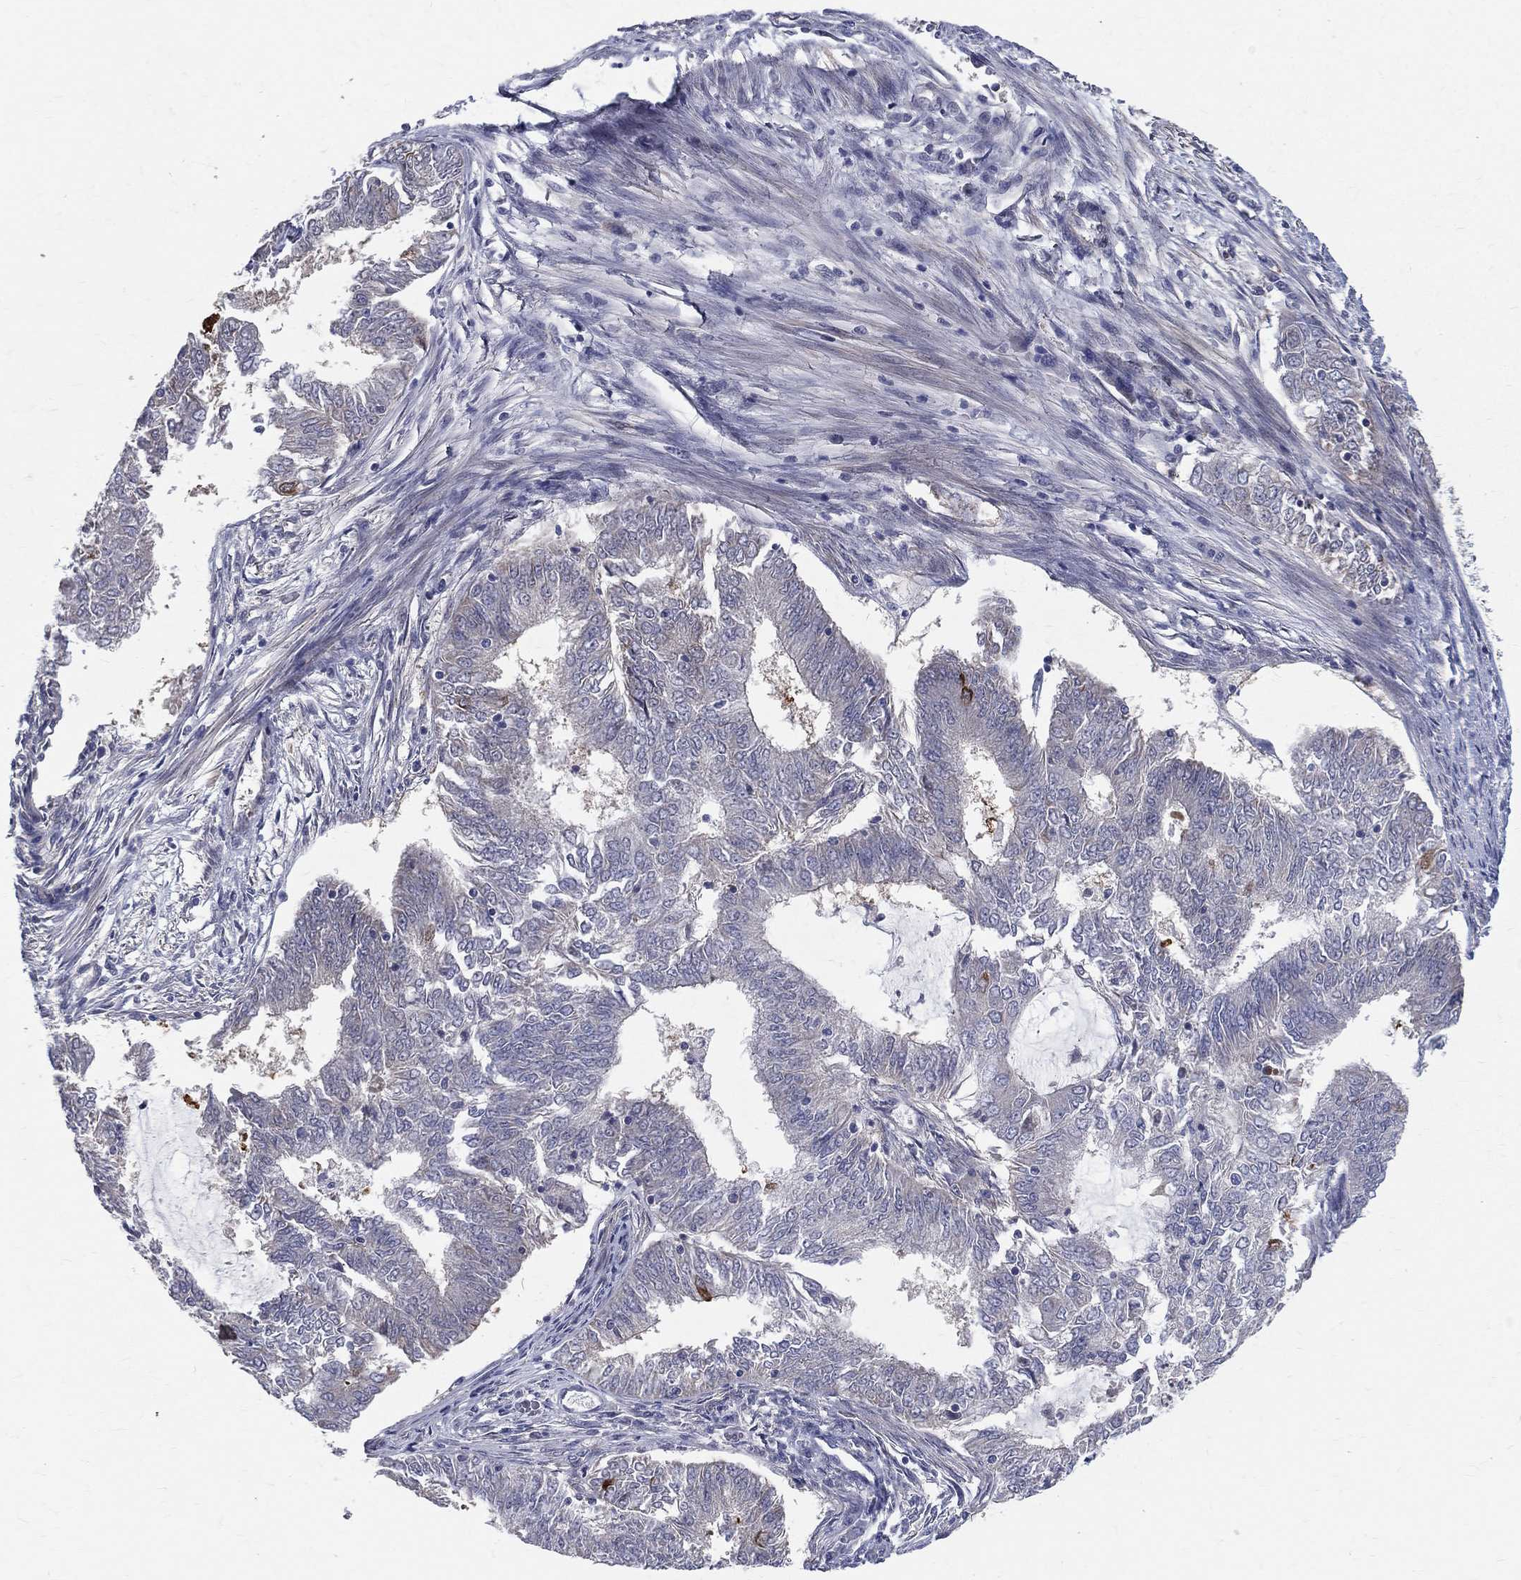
{"staining": {"intensity": "negative", "quantity": "none", "location": "none"}, "tissue": "endometrial cancer", "cell_type": "Tumor cells", "image_type": "cancer", "snomed": [{"axis": "morphology", "description": "Adenocarcinoma, NOS"}, {"axis": "topography", "description": "Endometrium"}], "caption": "A histopathology image of human endometrial cancer (adenocarcinoma) is negative for staining in tumor cells.", "gene": "POMZP3", "patient": {"sex": "female", "age": 62}}